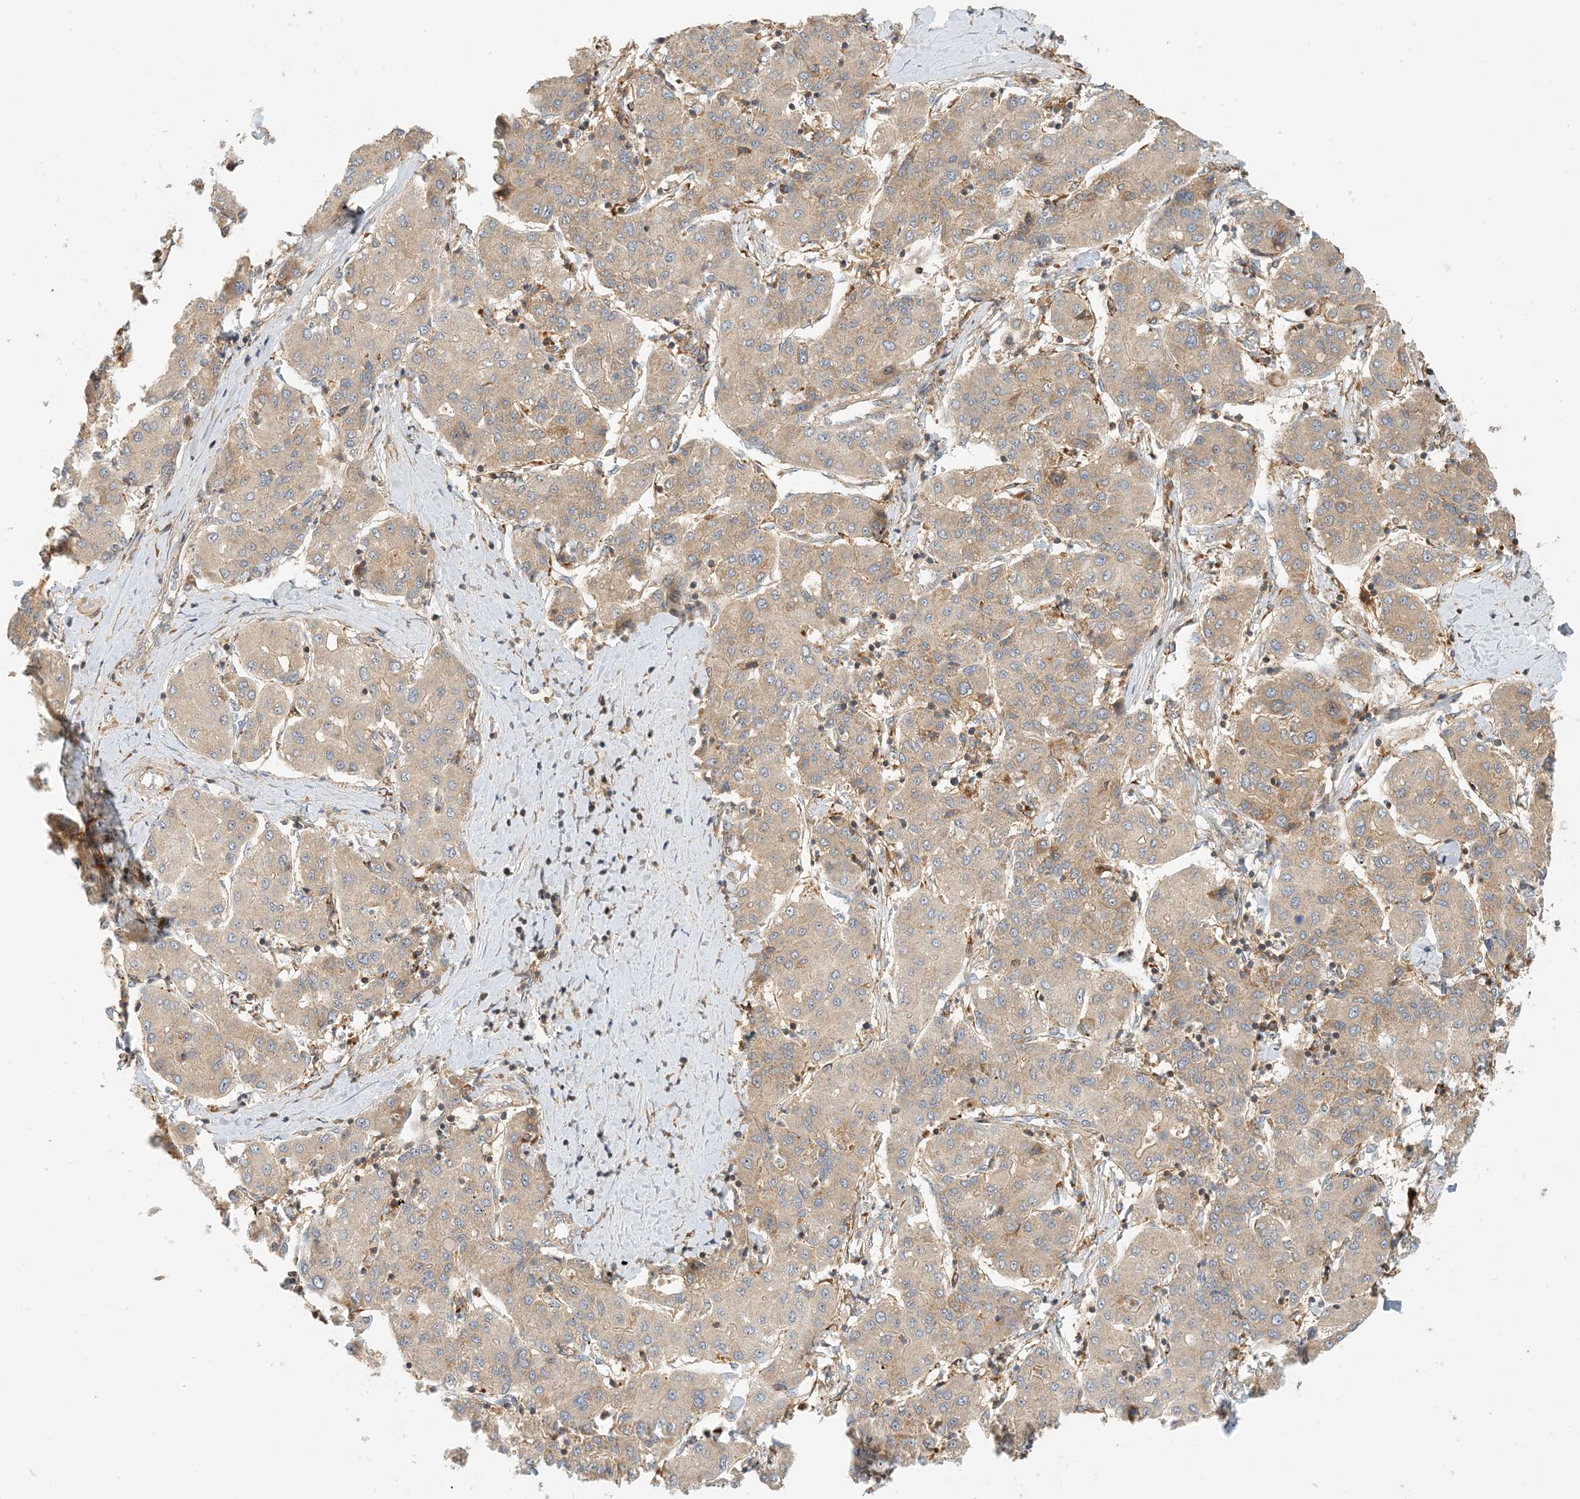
{"staining": {"intensity": "weak", "quantity": "25%-75%", "location": "cytoplasmic/membranous"}, "tissue": "liver cancer", "cell_type": "Tumor cells", "image_type": "cancer", "snomed": [{"axis": "morphology", "description": "Carcinoma, Hepatocellular, NOS"}, {"axis": "topography", "description": "Liver"}], "caption": "The histopathology image exhibits immunohistochemical staining of liver cancer (hepatocellular carcinoma). There is weak cytoplasmic/membranous staining is appreciated in approximately 25%-75% of tumor cells. (DAB IHC with brightfield microscopy, high magnification).", "gene": "COLEC11", "patient": {"sex": "male", "age": 65}}